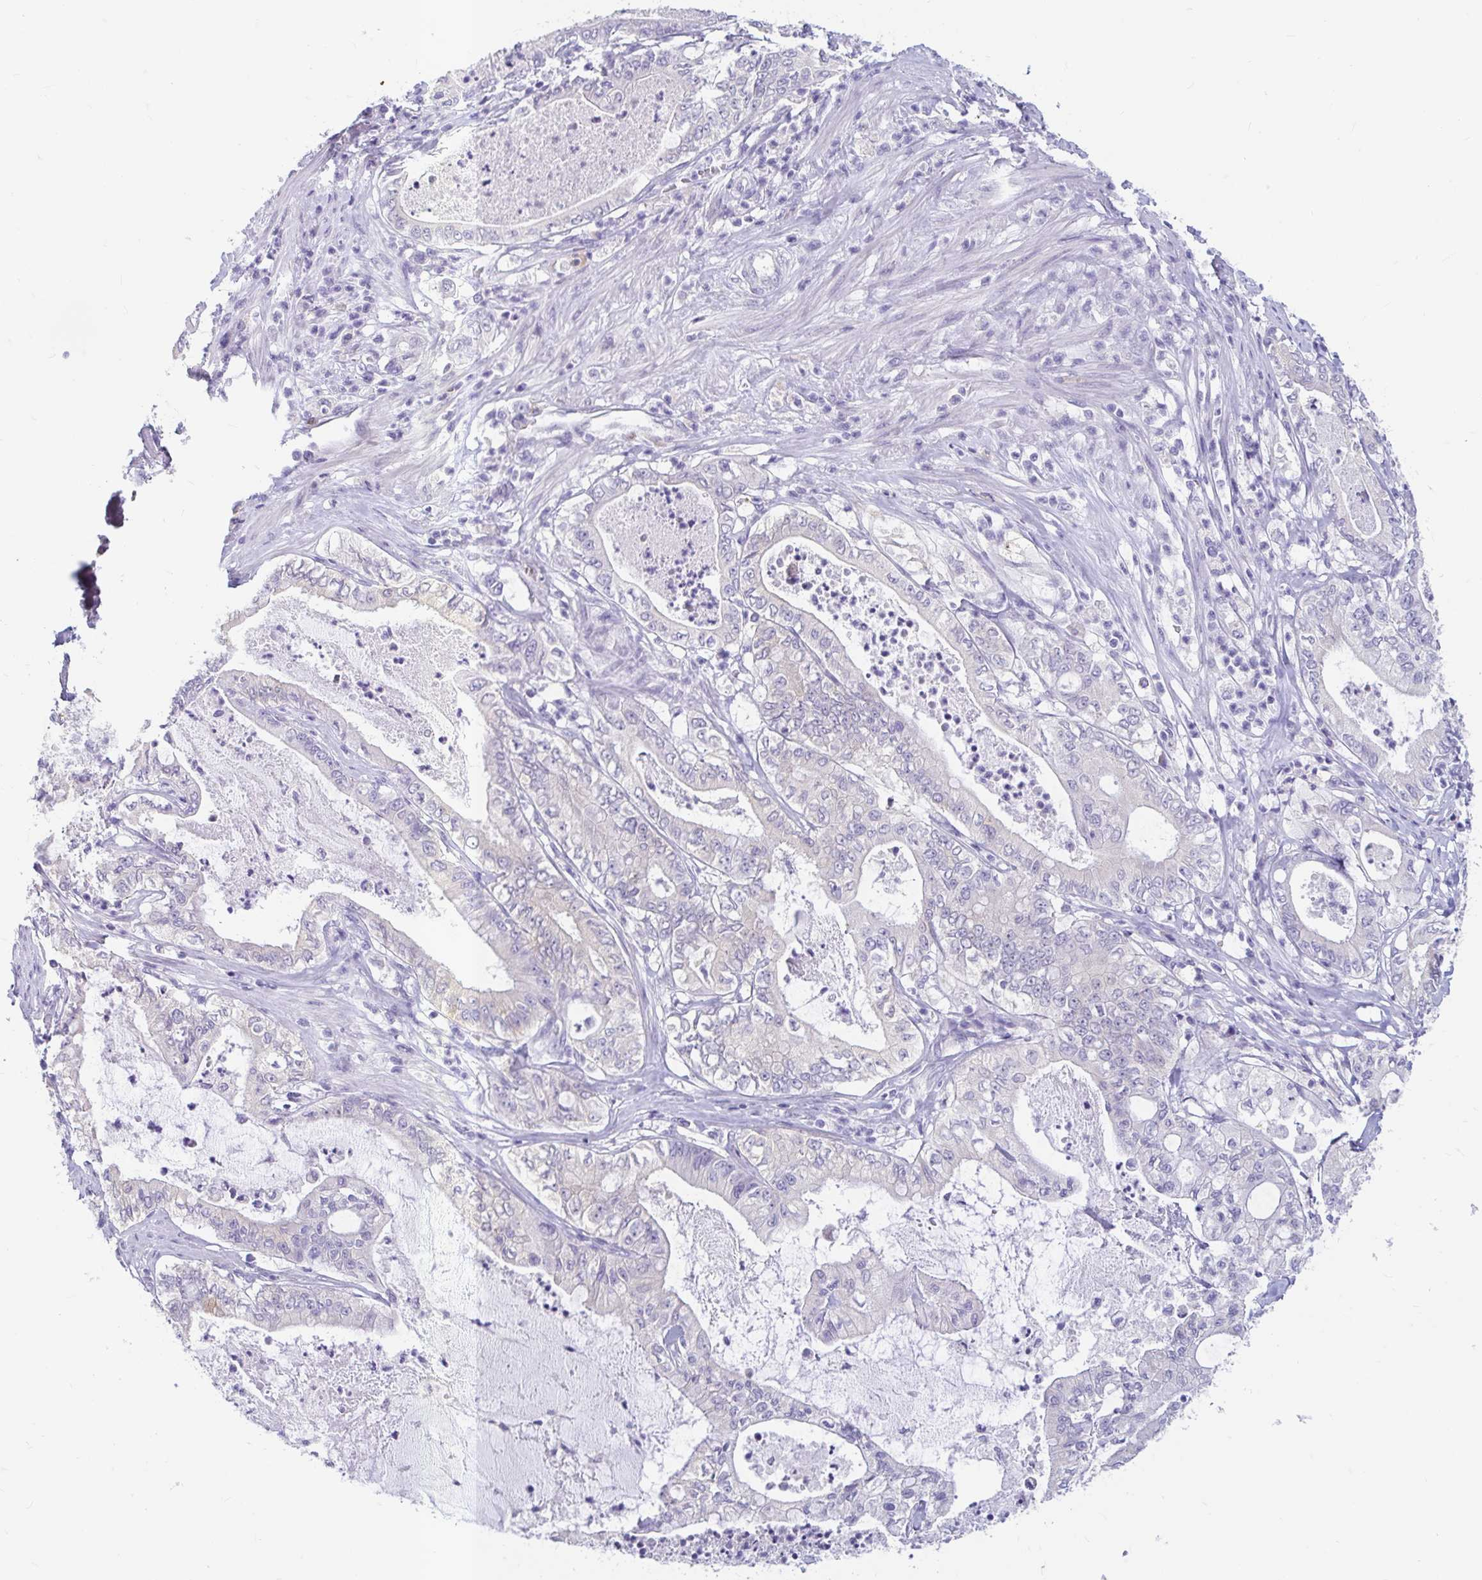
{"staining": {"intensity": "negative", "quantity": "none", "location": "none"}, "tissue": "pancreatic cancer", "cell_type": "Tumor cells", "image_type": "cancer", "snomed": [{"axis": "morphology", "description": "Adenocarcinoma, NOS"}, {"axis": "topography", "description": "Pancreas"}], "caption": "This is an immunohistochemistry (IHC) photomicrograph of pancreatic adenocarcinoma. There is no positivity in tumor cells.", "gene": "ADH1A", "patient": {"sex": "male", "age": 71}}